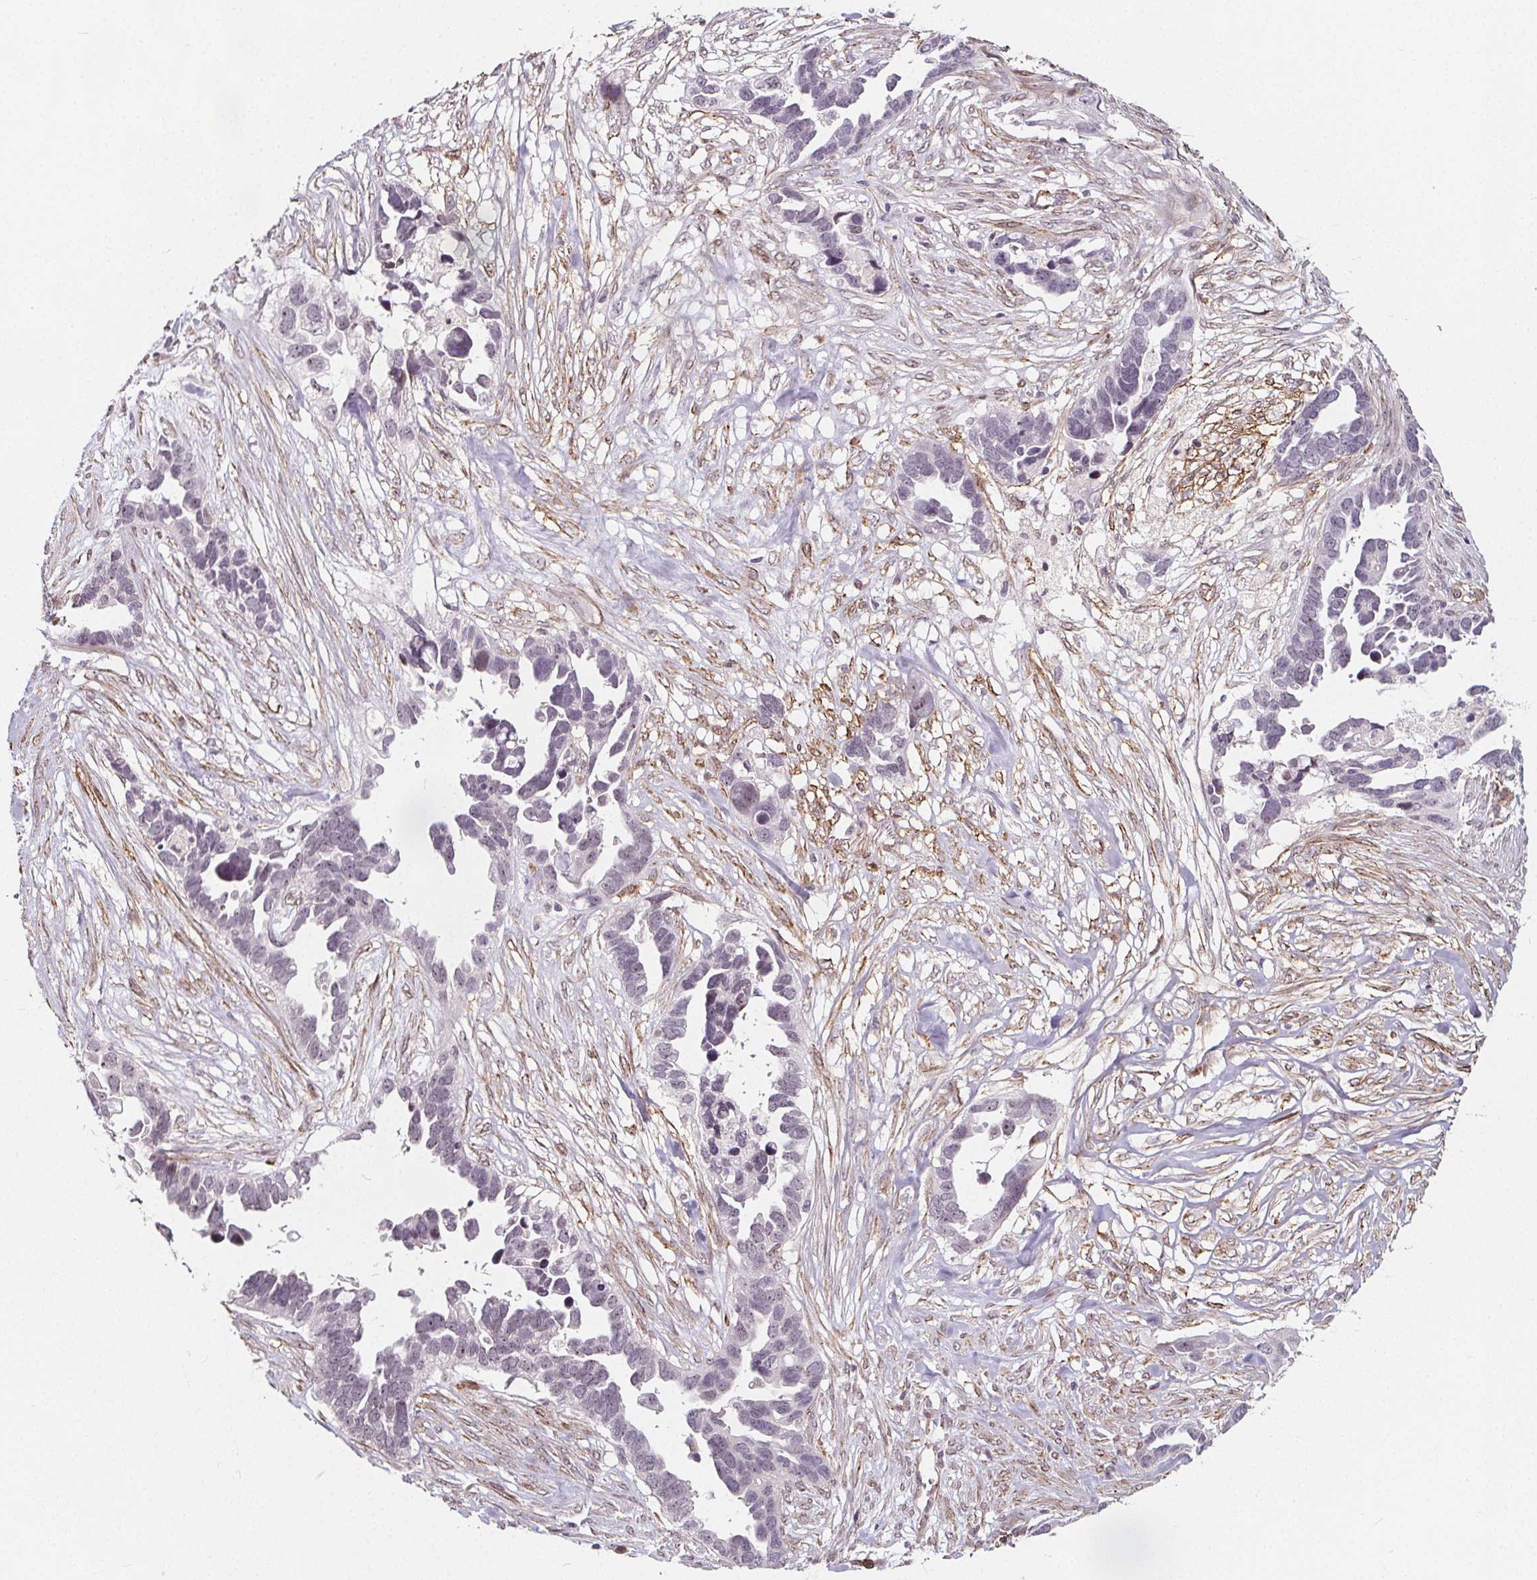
{"staining": {"intensity": "negative", "quantity": "none", "location": "none"}, "tissue": "ovarian cancer", "cell_type": "Tumor cells", "image_type": "cancer", "snomed": [{"axis": "morphology", "description": "Cystadenocarcinoma, serous, NOS"}, {"axis": "topography", "description": "Ovary"}], "caption": "DAB immunohistochemical staining of ovarian serous cystadenocarcinoma reveals no significant expression in tumor cells.", "gene": "HAS1", "patient": {"sex": "female", "age": 54}}